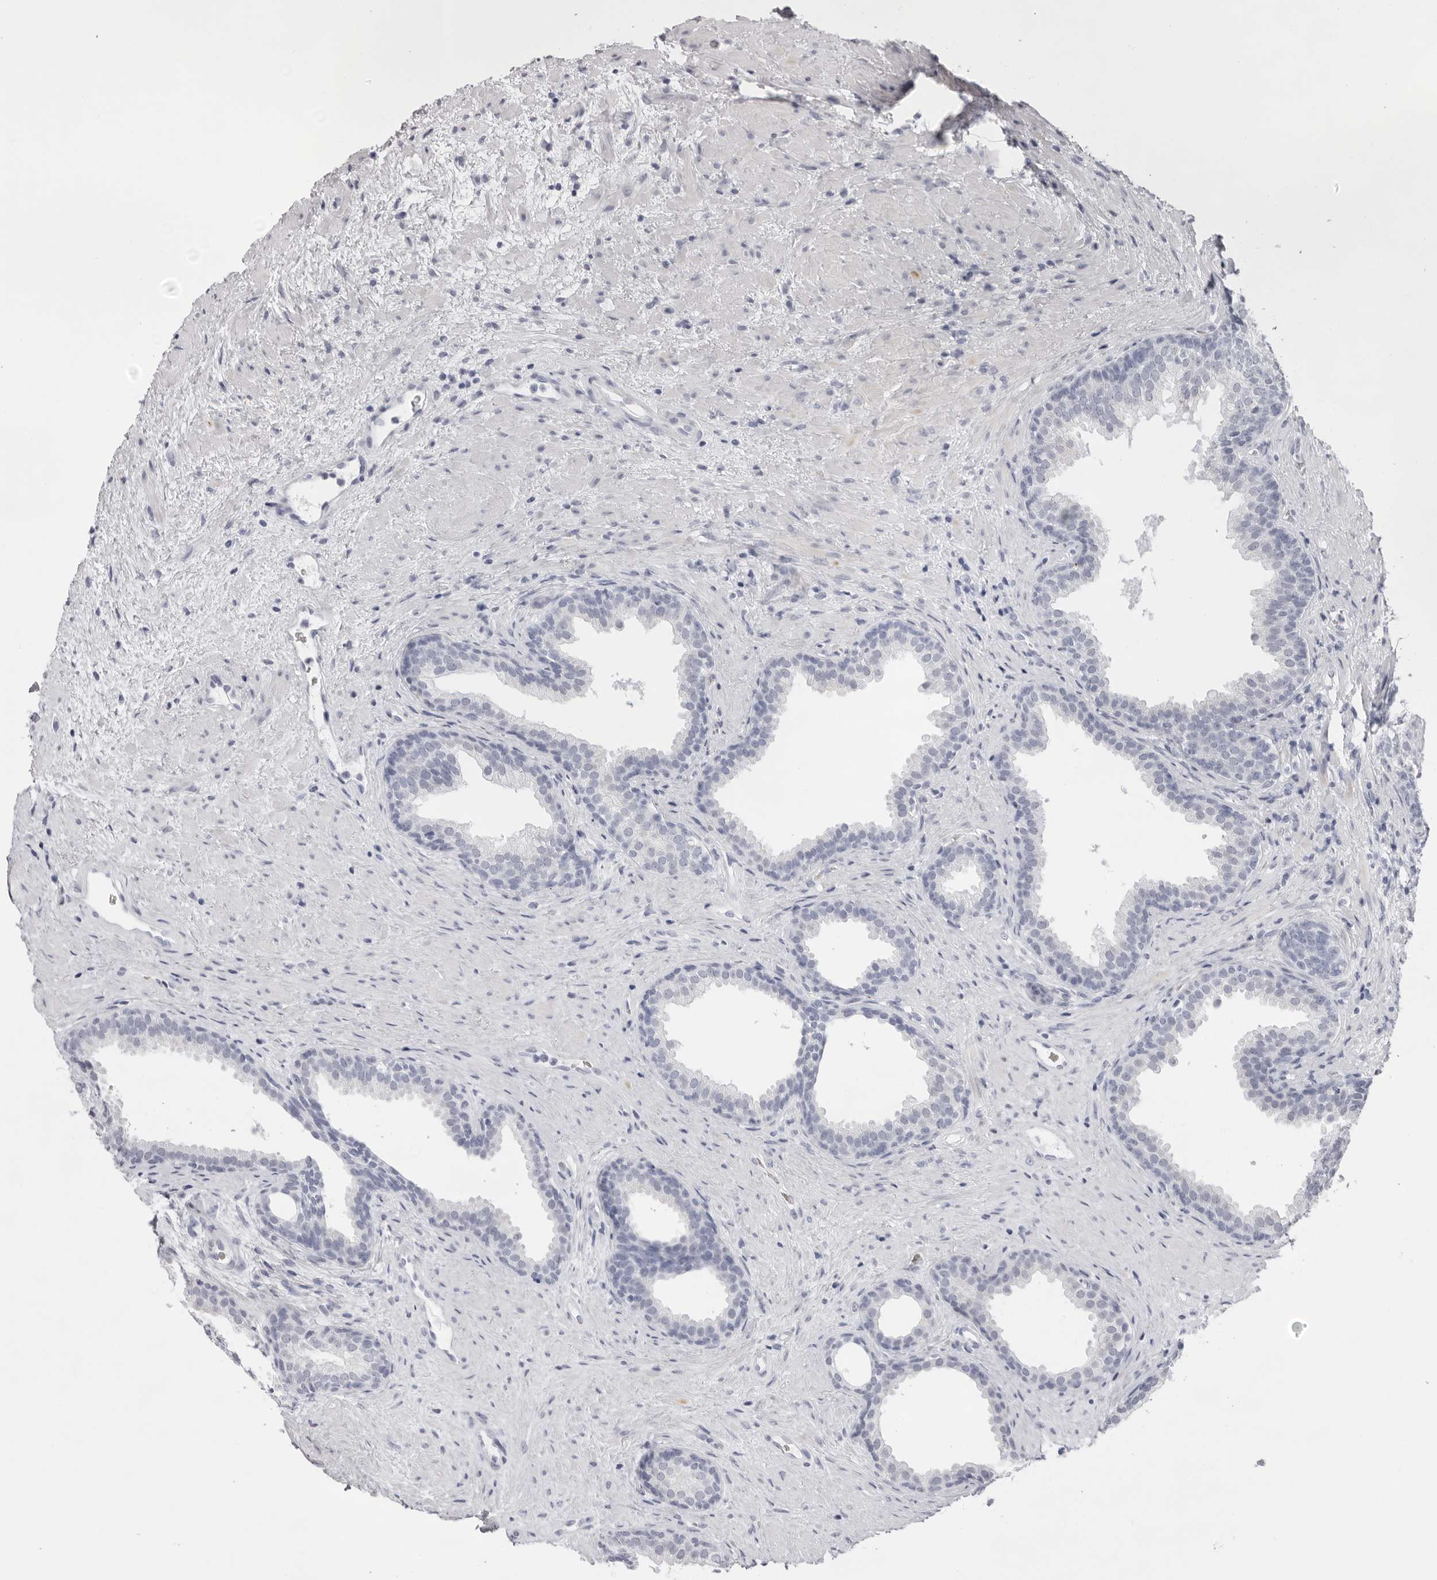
{"staining": {"intensity": "negative", "quantity": "none", "location": "none"}, "tissue": "prostate", "cell_type": "Glandular cells", "image_type": "normal", "snomed": [{"axis": "morphology", "description": "Normal tissue, NOS"}, {"axis": "topography", "description": "Prostate"}], "caption": "Histopathology image shows no protein positivity in glandular cells of unremarkable prostate.", "gene": "SPTA1", "patient": {"sex": "male", "age": 76}}